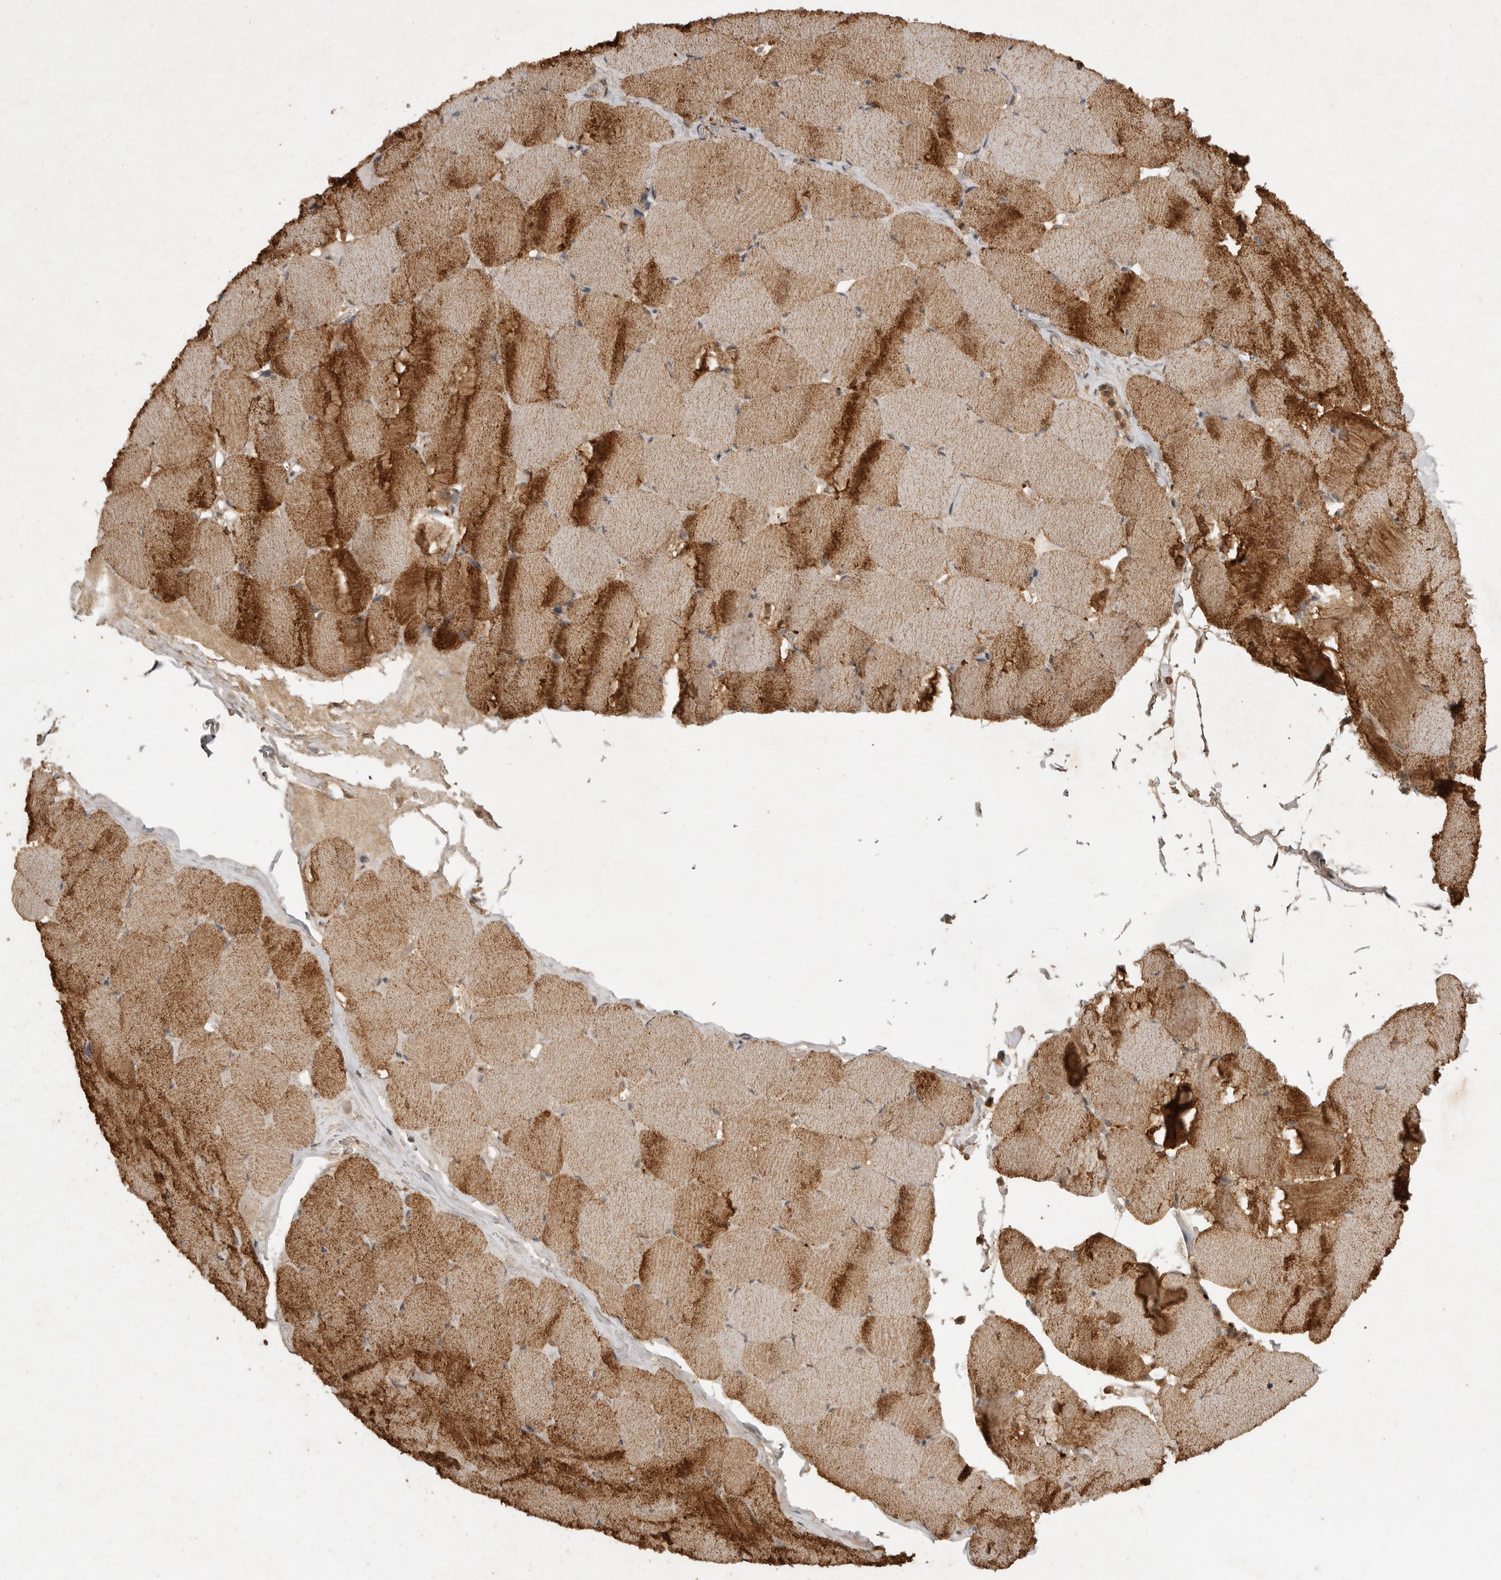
{"staining": {"intensity": "moderate", "quantity": ">75%", "location": "cytoplasmic/membranous"}, "tissue": "skeletal muscle", "cell_type": "Myocytes", "image_type": "normal", "snomed": [{"axis": "morphology", "description": "Normal tissue, NOS"}, {"axis": "topography", "description": "Skeletal muscle"}], "caption": "Immunohistochemical staining of normal skeletal muscle displays moderate cytoplasmic/membranous protein staining in about >75% of myocytes.", "gene": "ICOSLG", "patient": {"sex": "male", "age": 62}}